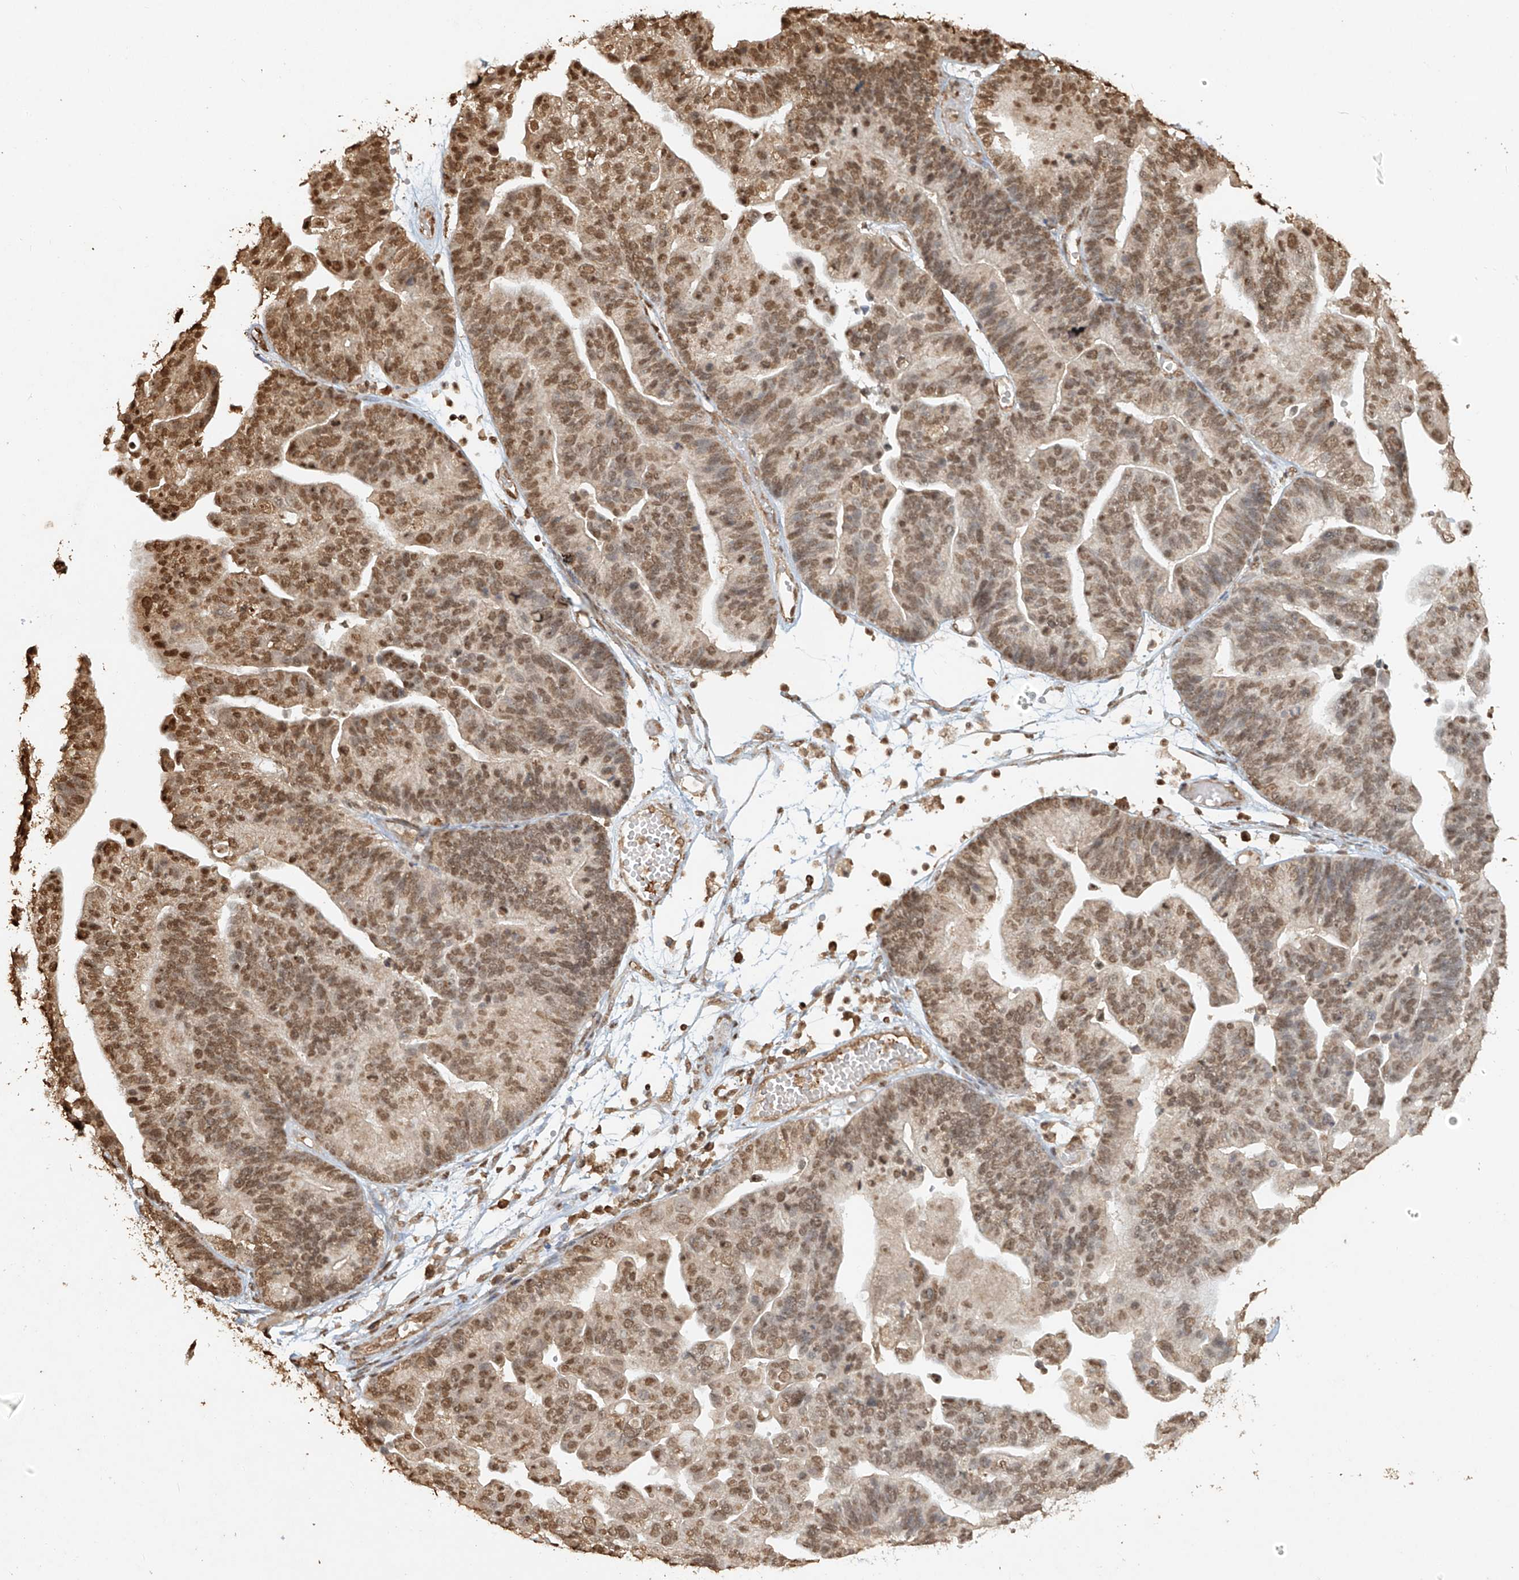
{"staining": {"intensity": "moderate", "quantity": ">75%", "location": "nuclear"}, "tissue": "ovarian cancer", "cell_type": "Tumor cells", "image_type": "cancer", "snomed": [{"axis": "morphology", "description": "Cystadenocarcinoma, serous, NOS"}, {"axis": "topography", "description": "Ovary"}], "caption": "Protein analysis of ovarian cancer (serous cystadenocarcinoma) tissue displays moderate nuclear positivity in approximately >75% of tumor cells. The staining was performed using DAB, with brown indicating positive protein expression. Nuclei are stained blue with hematoxylin.", "gene": "TIGAR", "patient": {"sex": "female", "age": 56}}